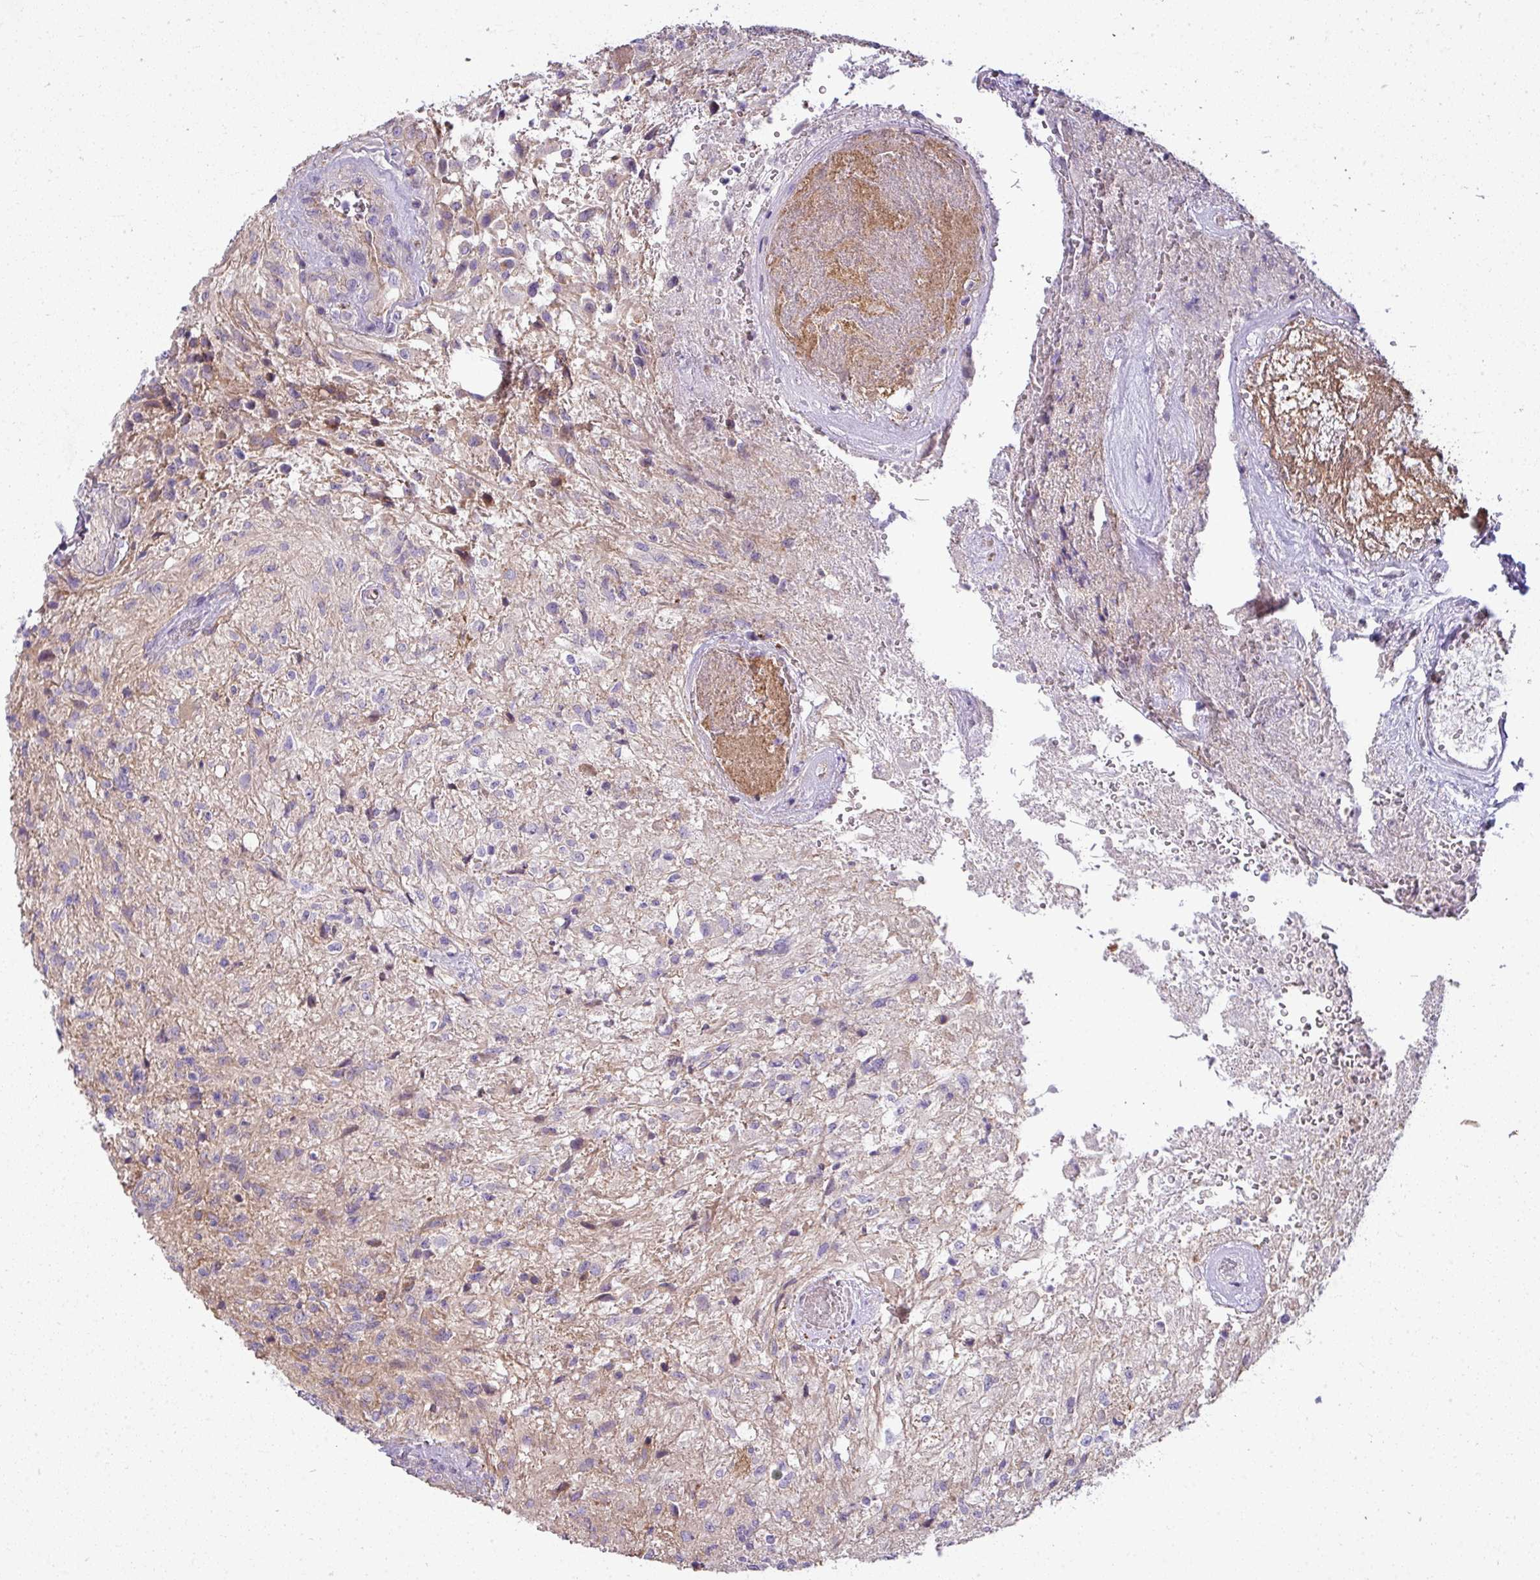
{"staining": {"intensity": "negative", "quantity": "none", "location": "none"}, "tissue": "glioma", "cell_type": "Tumor cells", "image_type": "cancer", "snomed": [{"axis": "morphology", "description": "Glioma, malignant, High grade"}, {"axis": "topography", "description": "Brain"}], "caption": "Micrograph shows no significant protein staining in tumor cells of glioma. Nuclei are stained in blue.", "gene": "PALS2", "patient": {"sex": "male", "age": 56}}